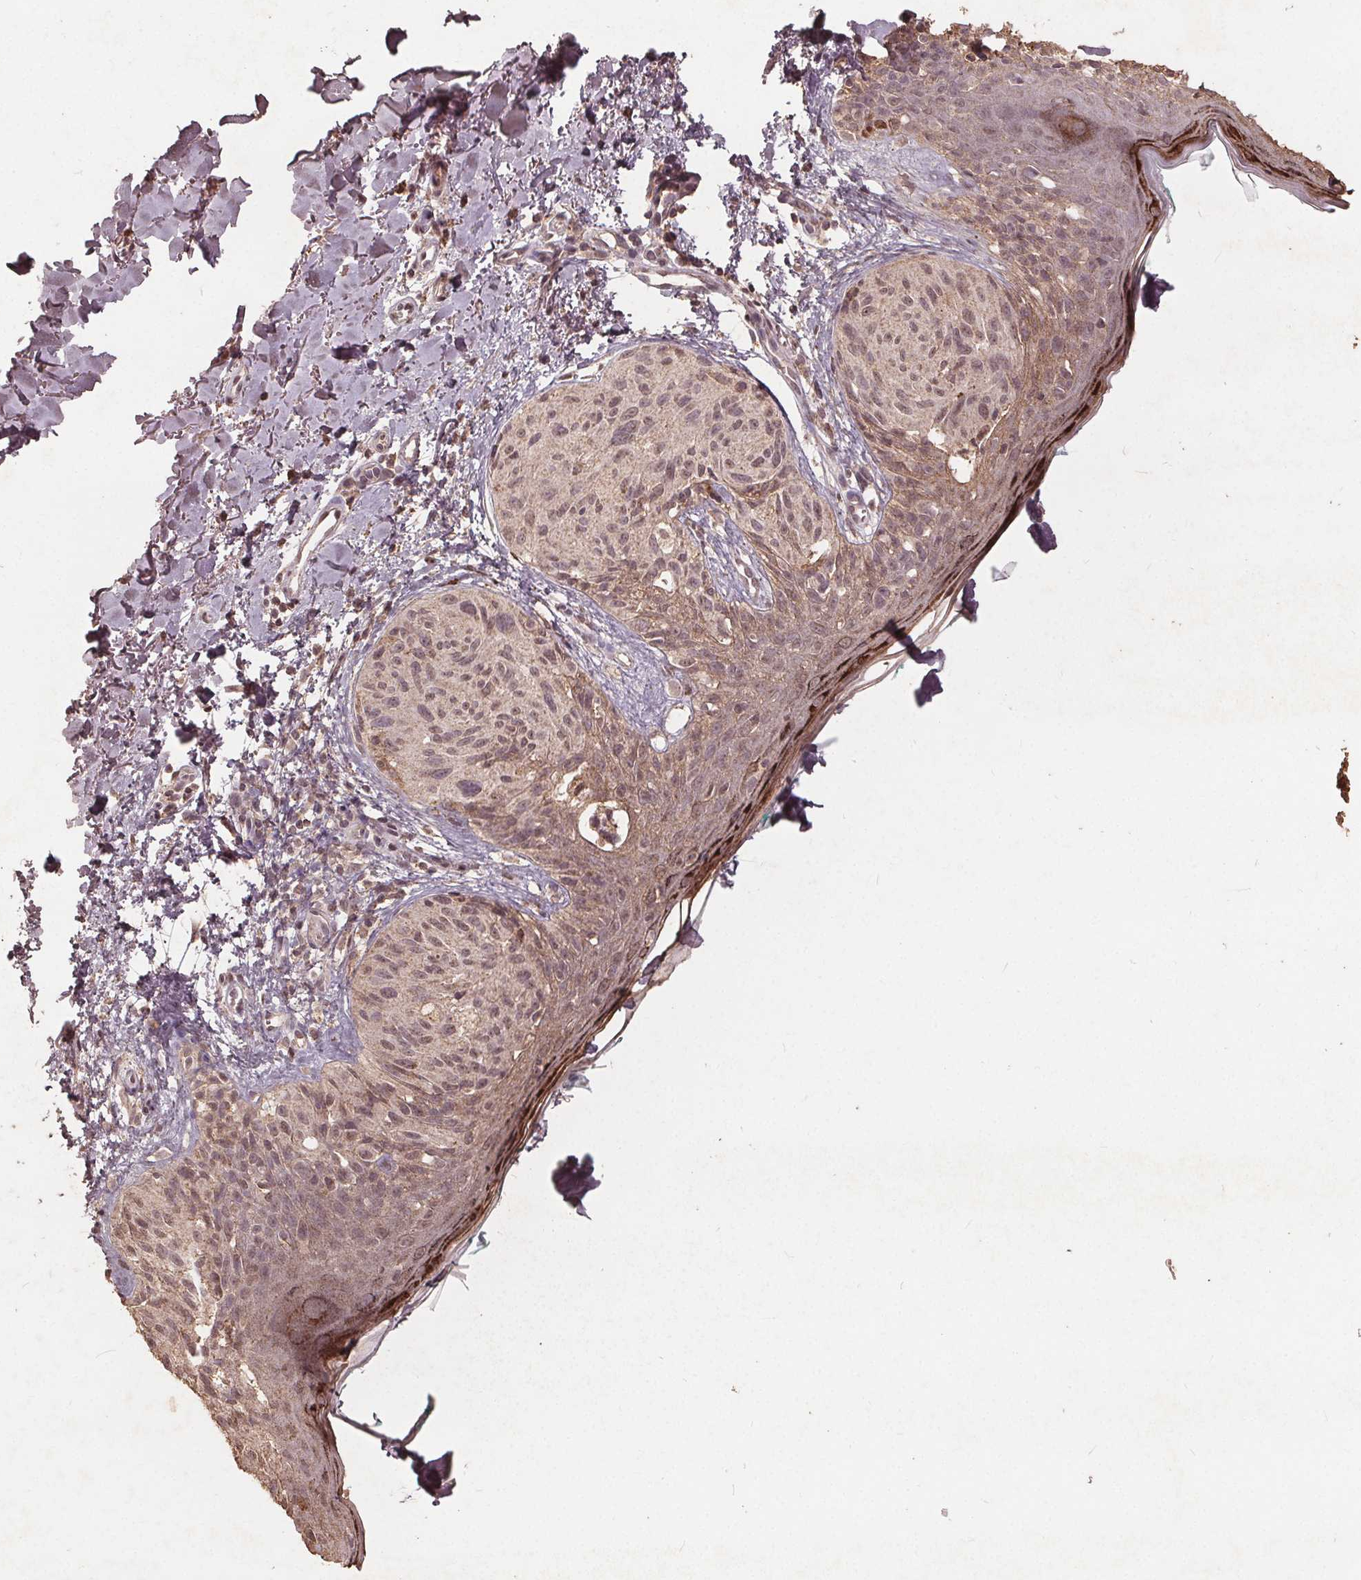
{"staining": {"intensity": "weak", "quantity": "25%-75%", "location": "nuclear"}, "tissue": "melanoma", "cell_type": "Tumor cells", "image_type": "cancer", "snomed": [{"axis": "morphology", "description": "Malignant melanoma, NOS"}, {"axis": "topography", "description": "Skin"}], "caption": "Melanoma stained with DAB (3,3'-diaminobenzidine) immunohistochemistry shows low levels of weak nuclear positivity in about 25%-75% of tumor cells.", "gene": "DSG3", "patient": {"sex": "female", "age": 87}}